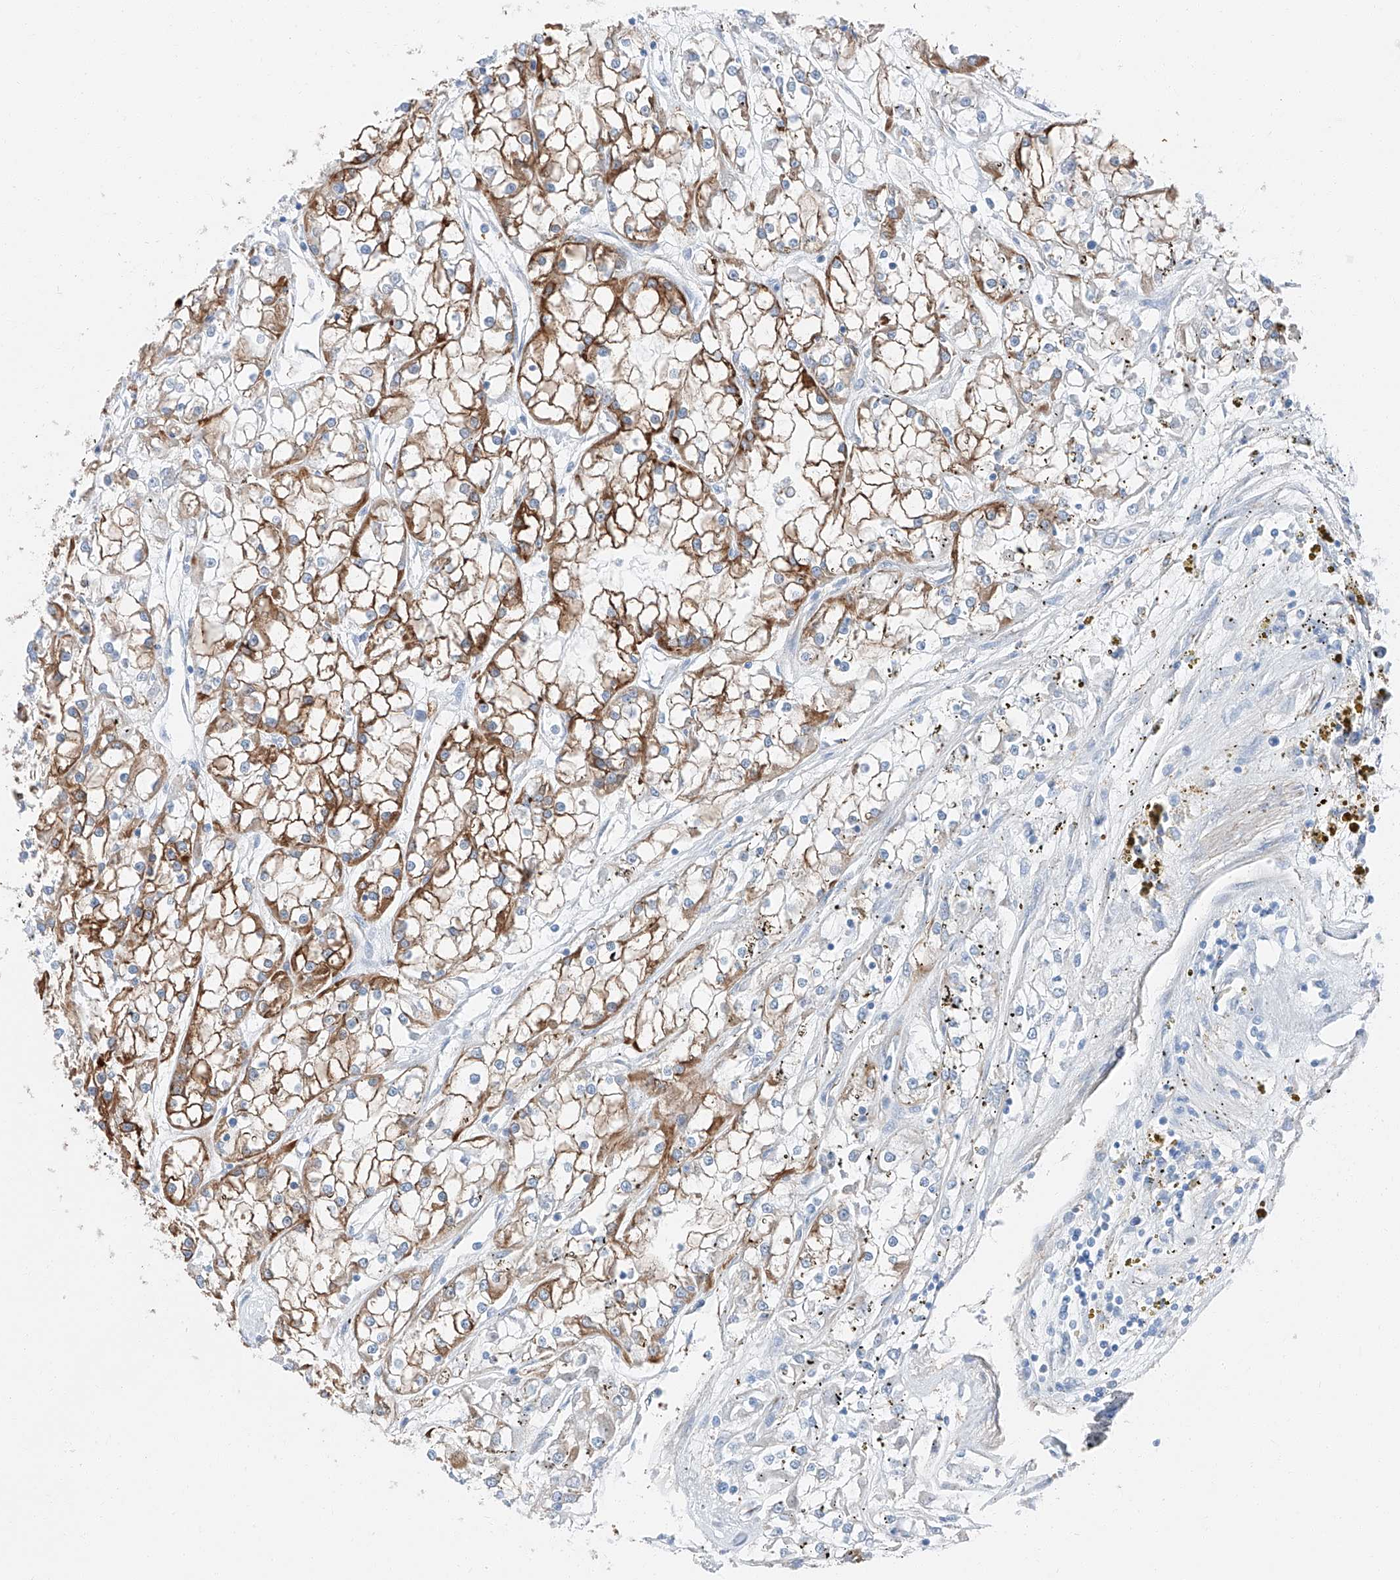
{"staining": {"intensity": "moderate", "quantity": "25%-75%", "location": "cytoplasmic/membranous"}, "tissue": "renal cancer", "cell_type": "Tumor cells", "image_type": "cancer", "snomed": [{"axis": "morphology", "description": "Adenocarcinoma, NOS"}, {"axis": "topography", "description": "Kidney"}], "caption": "Renal adenocarcinoma stained with a brown dye exhibits moderate cytoplasmic/membranous positive positivity in about 25%-75% of tumor cells.", "gene": "ZNF804A", "patient": {"sex": "female", "age": 52}}